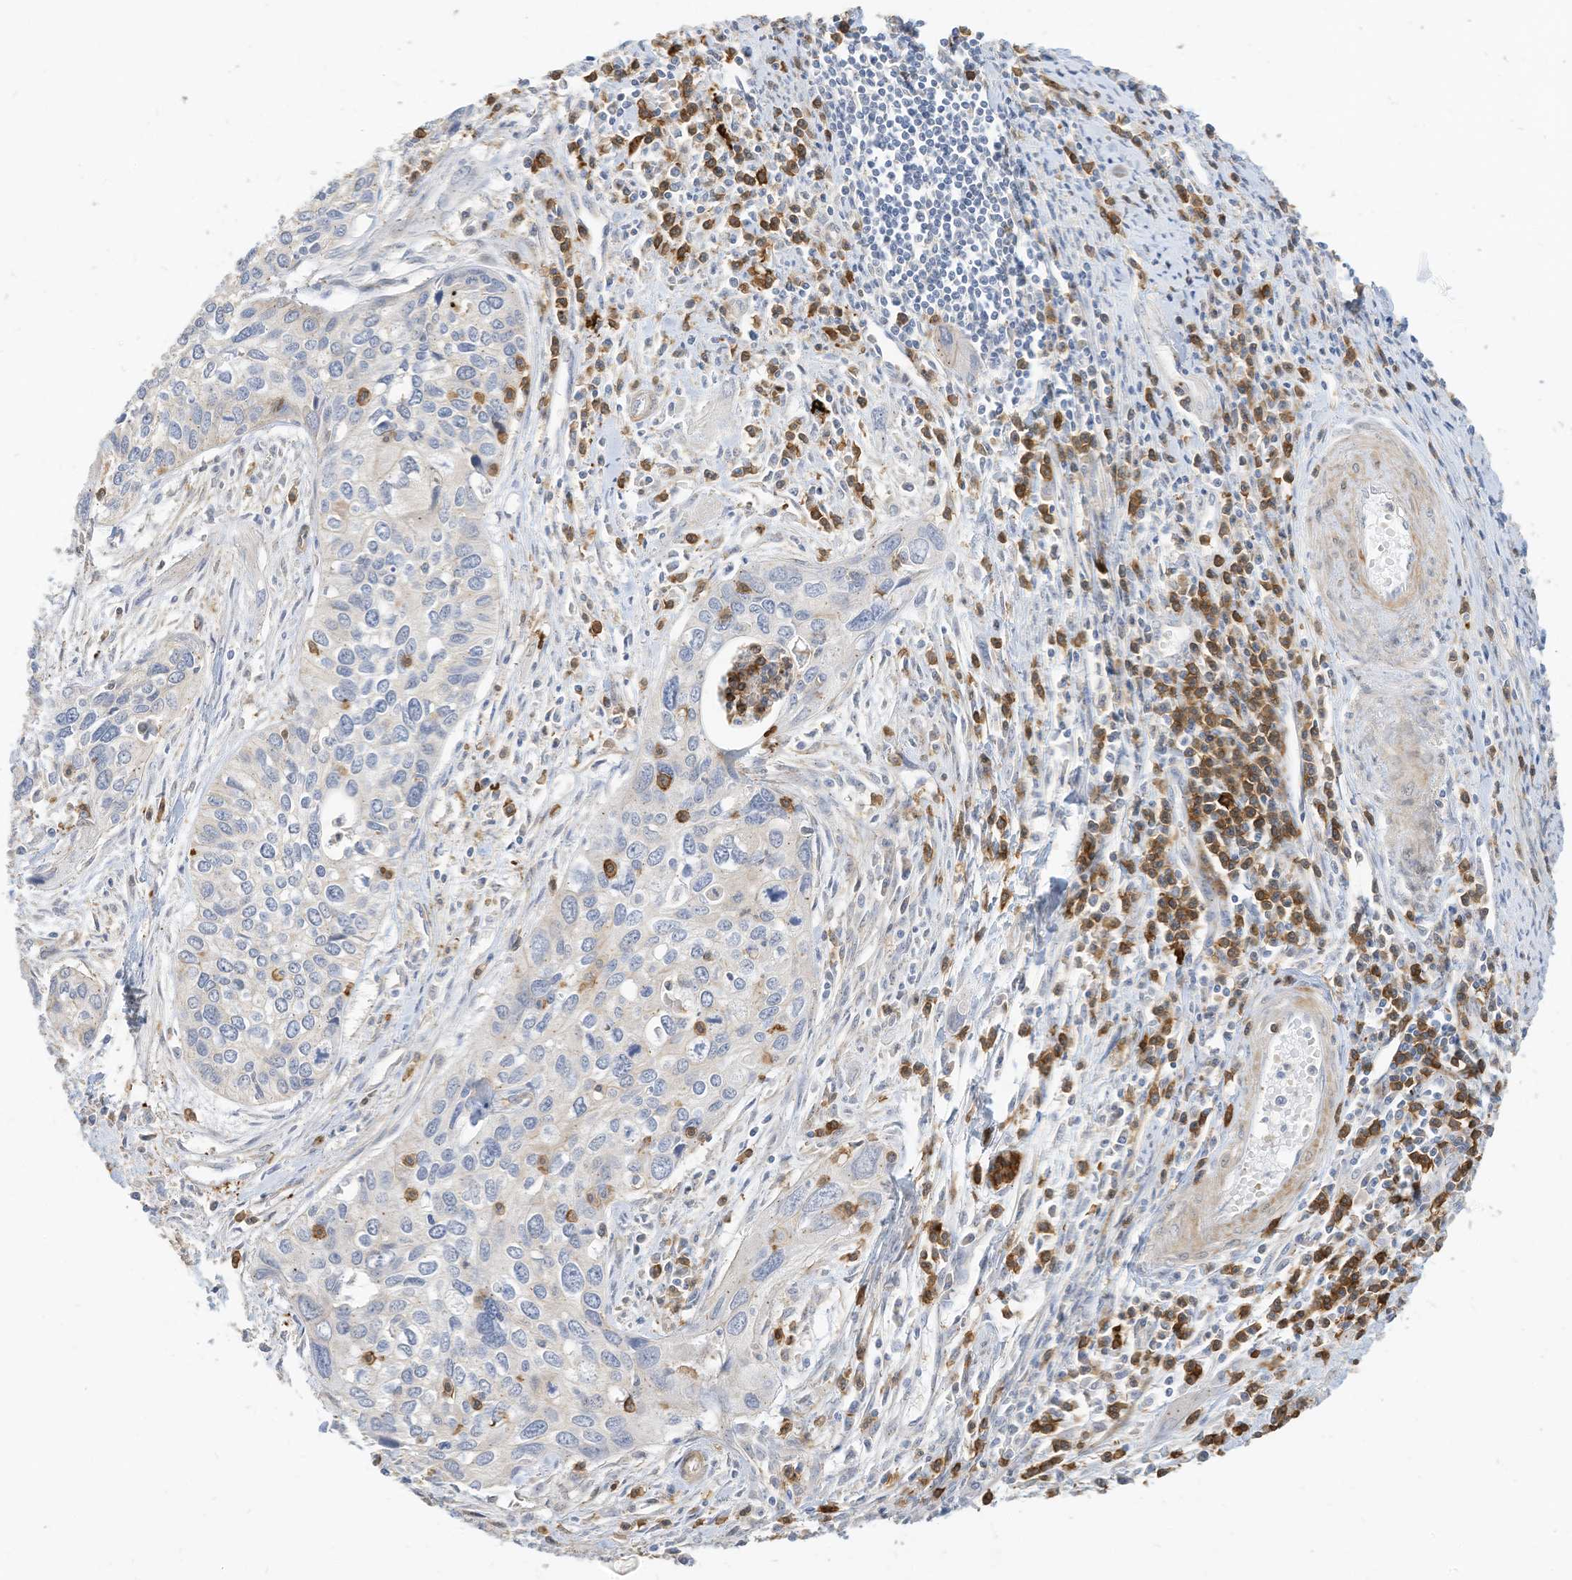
{"staining": {"intensity": "negative", "quantity": "none", "location": "none"}, "tissue": "cervical cancer", "cell_type": "Tumor cells", "image_type": "cancer", "snomed": [{"axis": "morphology", "description": "Squamous cell carcinoma, NOS"}, {"axis": "topography", "description": "Cervix"}], "caption": "An IHC photomicrograph of cervical squamous cell carcinoma is shown. There is no staining in tumor cells of cervical squamous cell carcinoma.", "gene": "ATP13A1", "patient": {"sex": "female", "age": 55}}